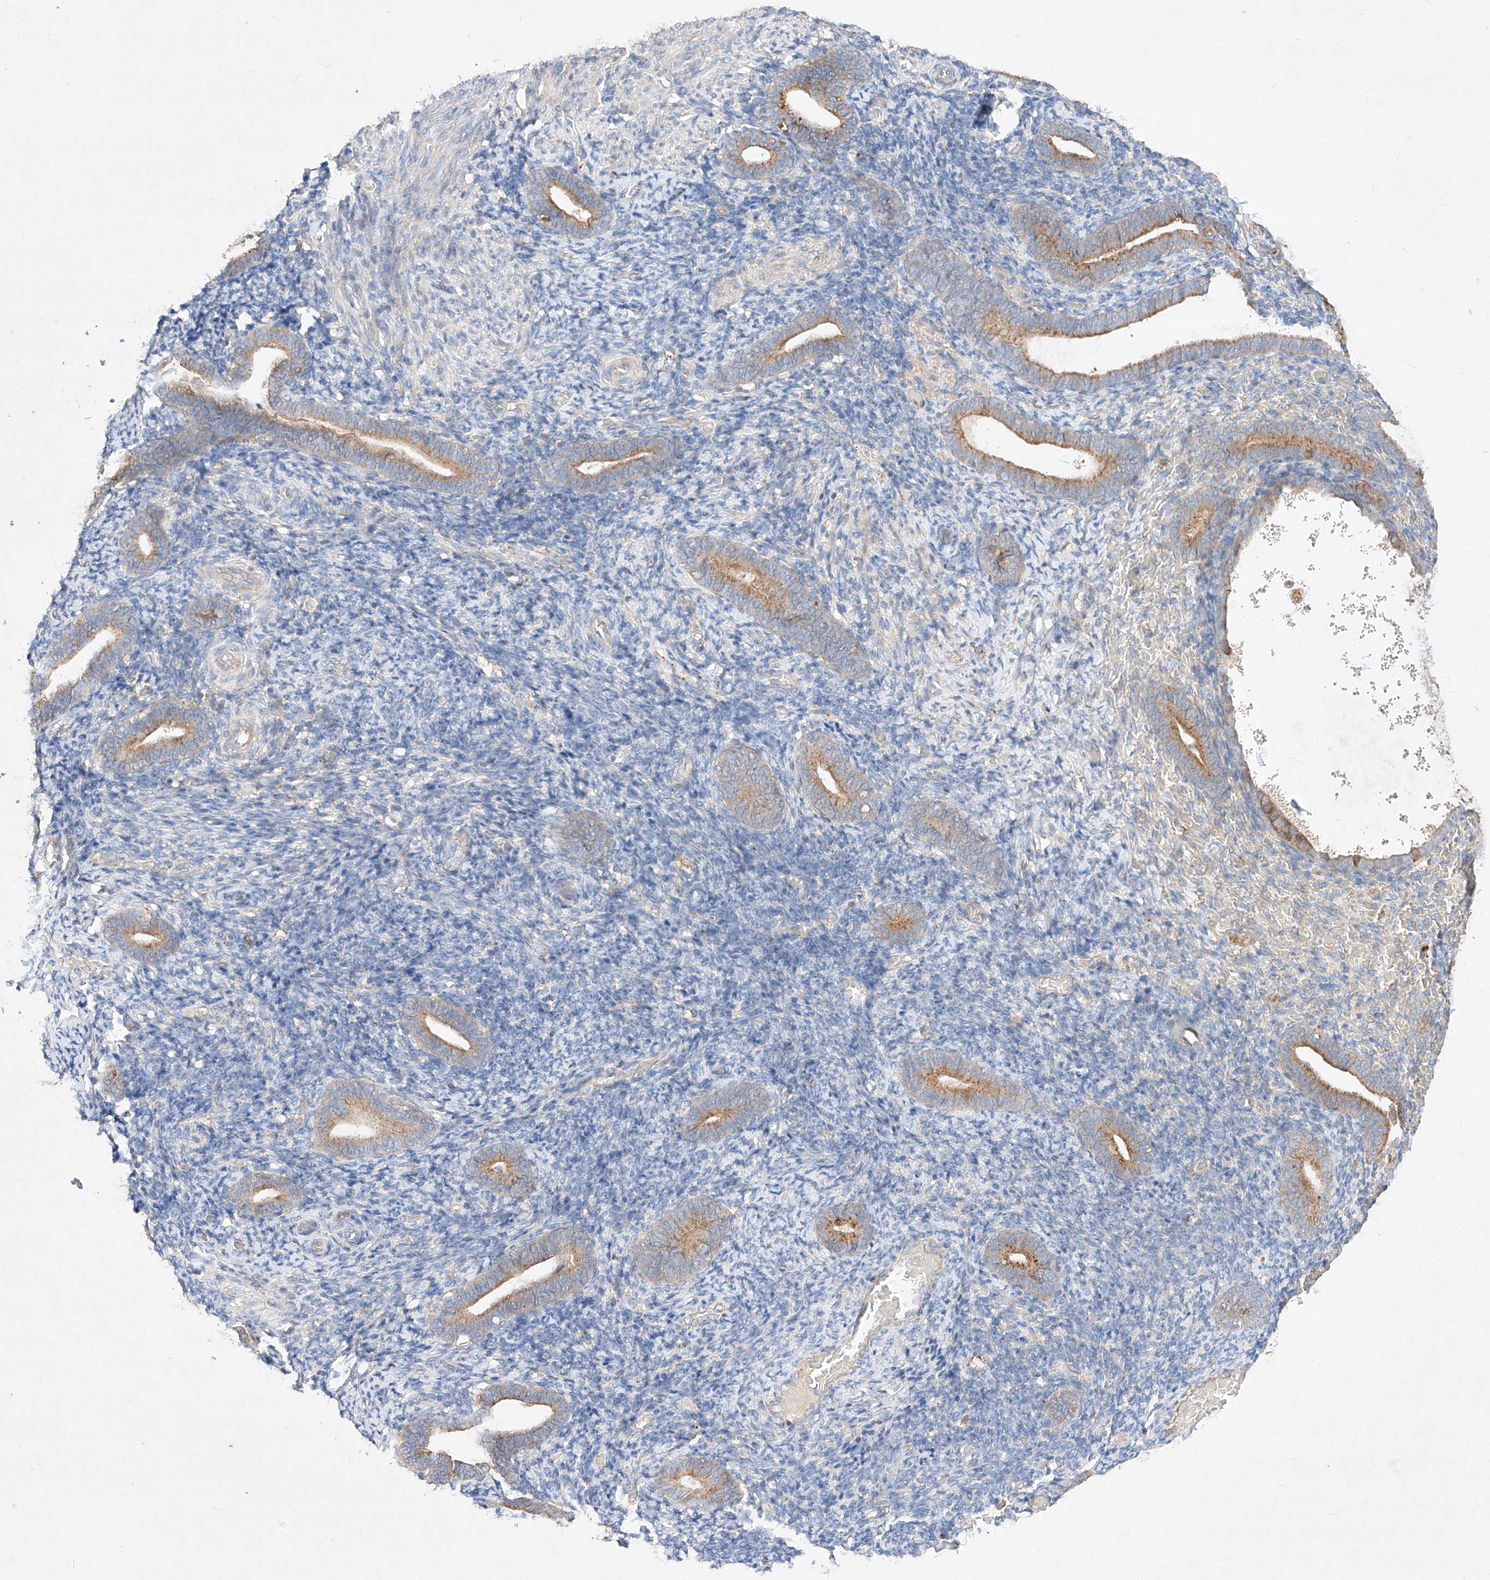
{"staining": {"intensity": "moderate", "quantity": "25%-75%", "location": "cytoplasmic/membranous"}, "tissue": "endometrium", "cell_type": "Cells in endometrial stroma", "image_type": "normal", "snomed": [{"axis": "morphology", "description": "Normal tissue, NOS"}, {"axis": "topography", "description": "Endometrium"}], "caption": "Immunohistochemistry (IHC) photomicrograph of benign endometrium: human endometrium stained using IHC exhibits medium levels of moderate protein expression localized specifically in the cytoplasmic/membranous of cells in endometrial stroma, appearing as a cytoplasmic/membranous brown color.", "gene": "C6orf62", "patient": {"sex": "female", "age": 51}}